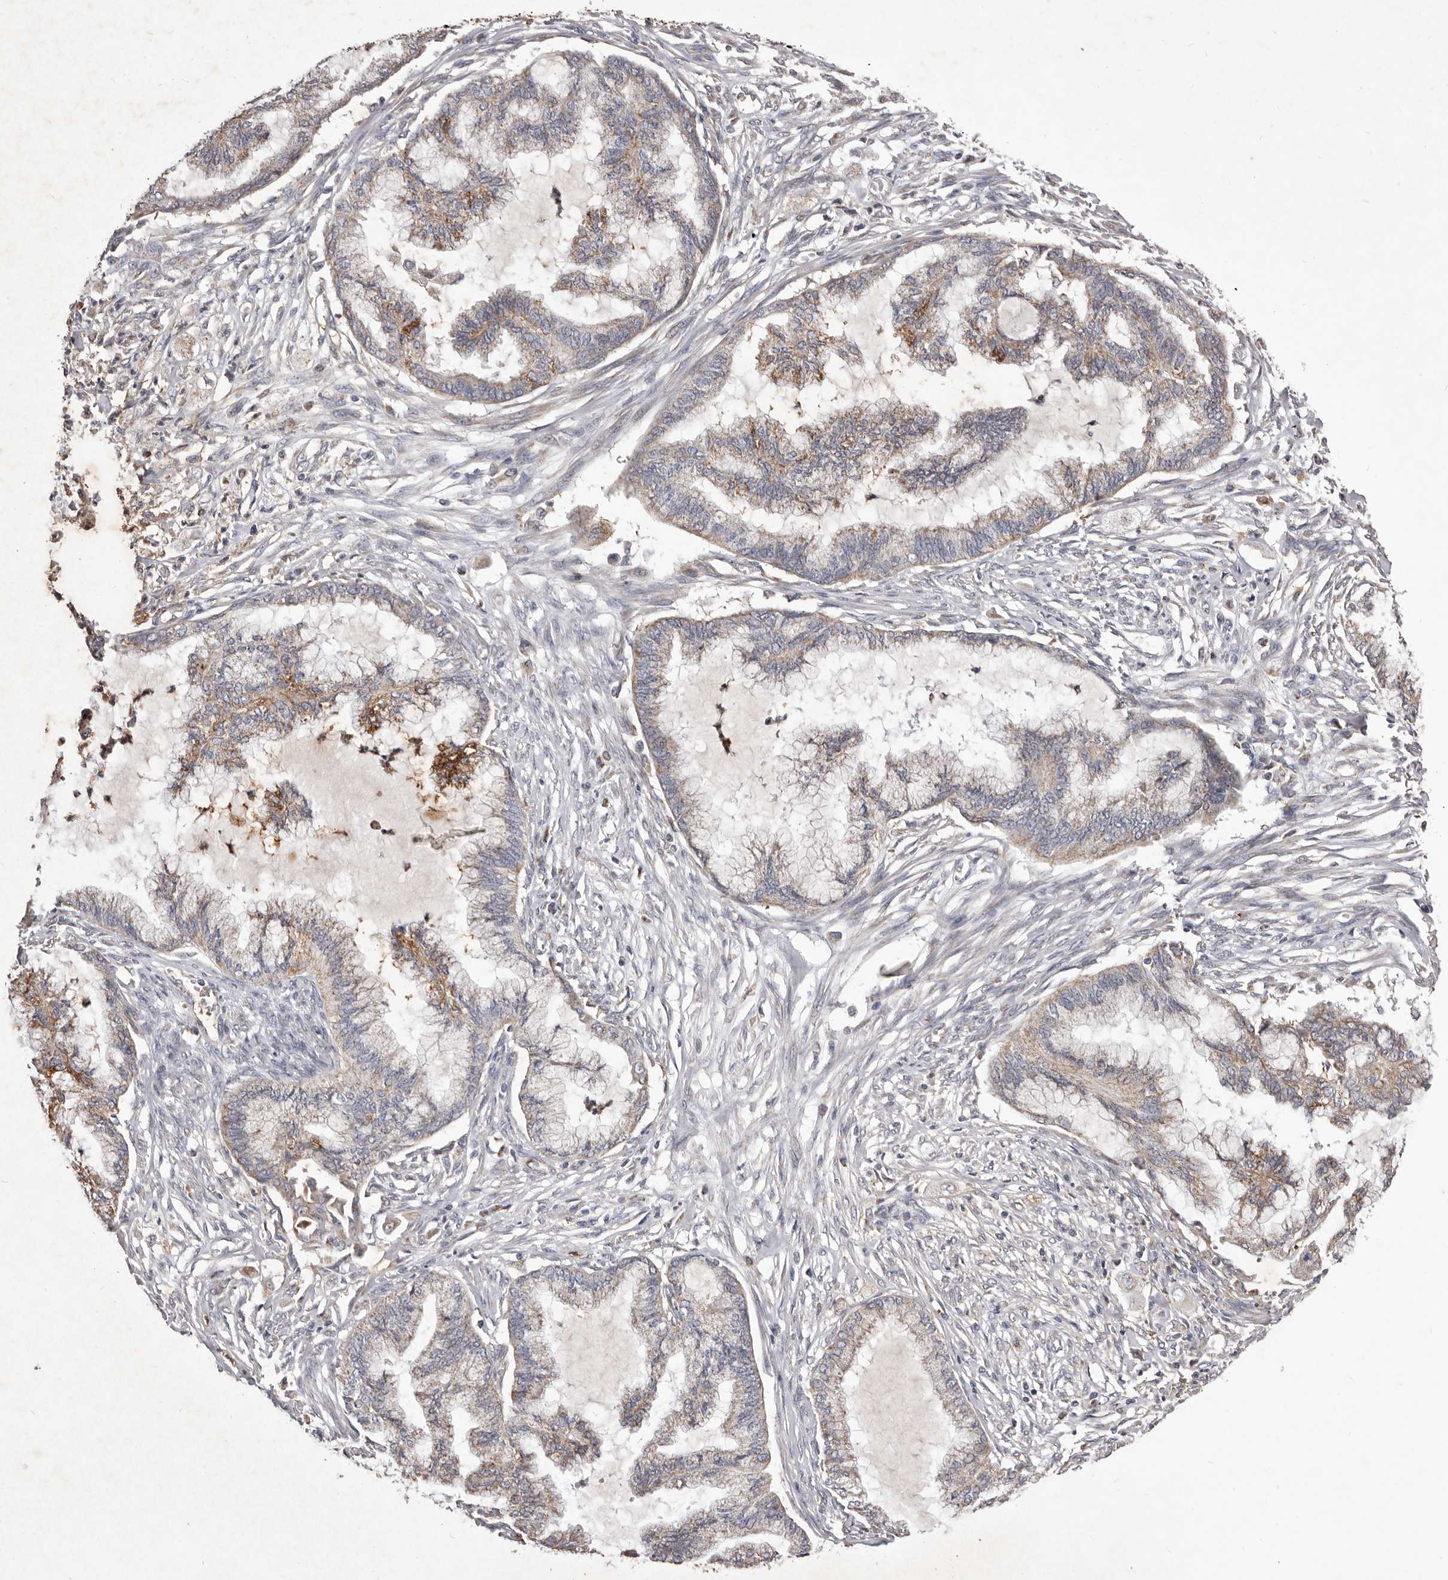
{"staining": {"intensity": "moderate", "quantity": "<25%", "location": "cytoplasmic/membranous"}, "tissue": "endometrial cancer", "cell_type": "Tumor cells", "image_type": "cancer", "snomed": [{"axis": "morphology", "description": "Adenocarcinoma, NOS"}, {"axis": "topography", "description": "Endometrium"}], "caption": "Endometrial adenocarcinoma tissue exhibits moderate cytoplasmic/membranous expression in about <25% of tumor cells (DAB IHC with brightfield microscopy, high magnification).", "gene": "CXCL14", "patient": {"sex": "female", "age": 86}}